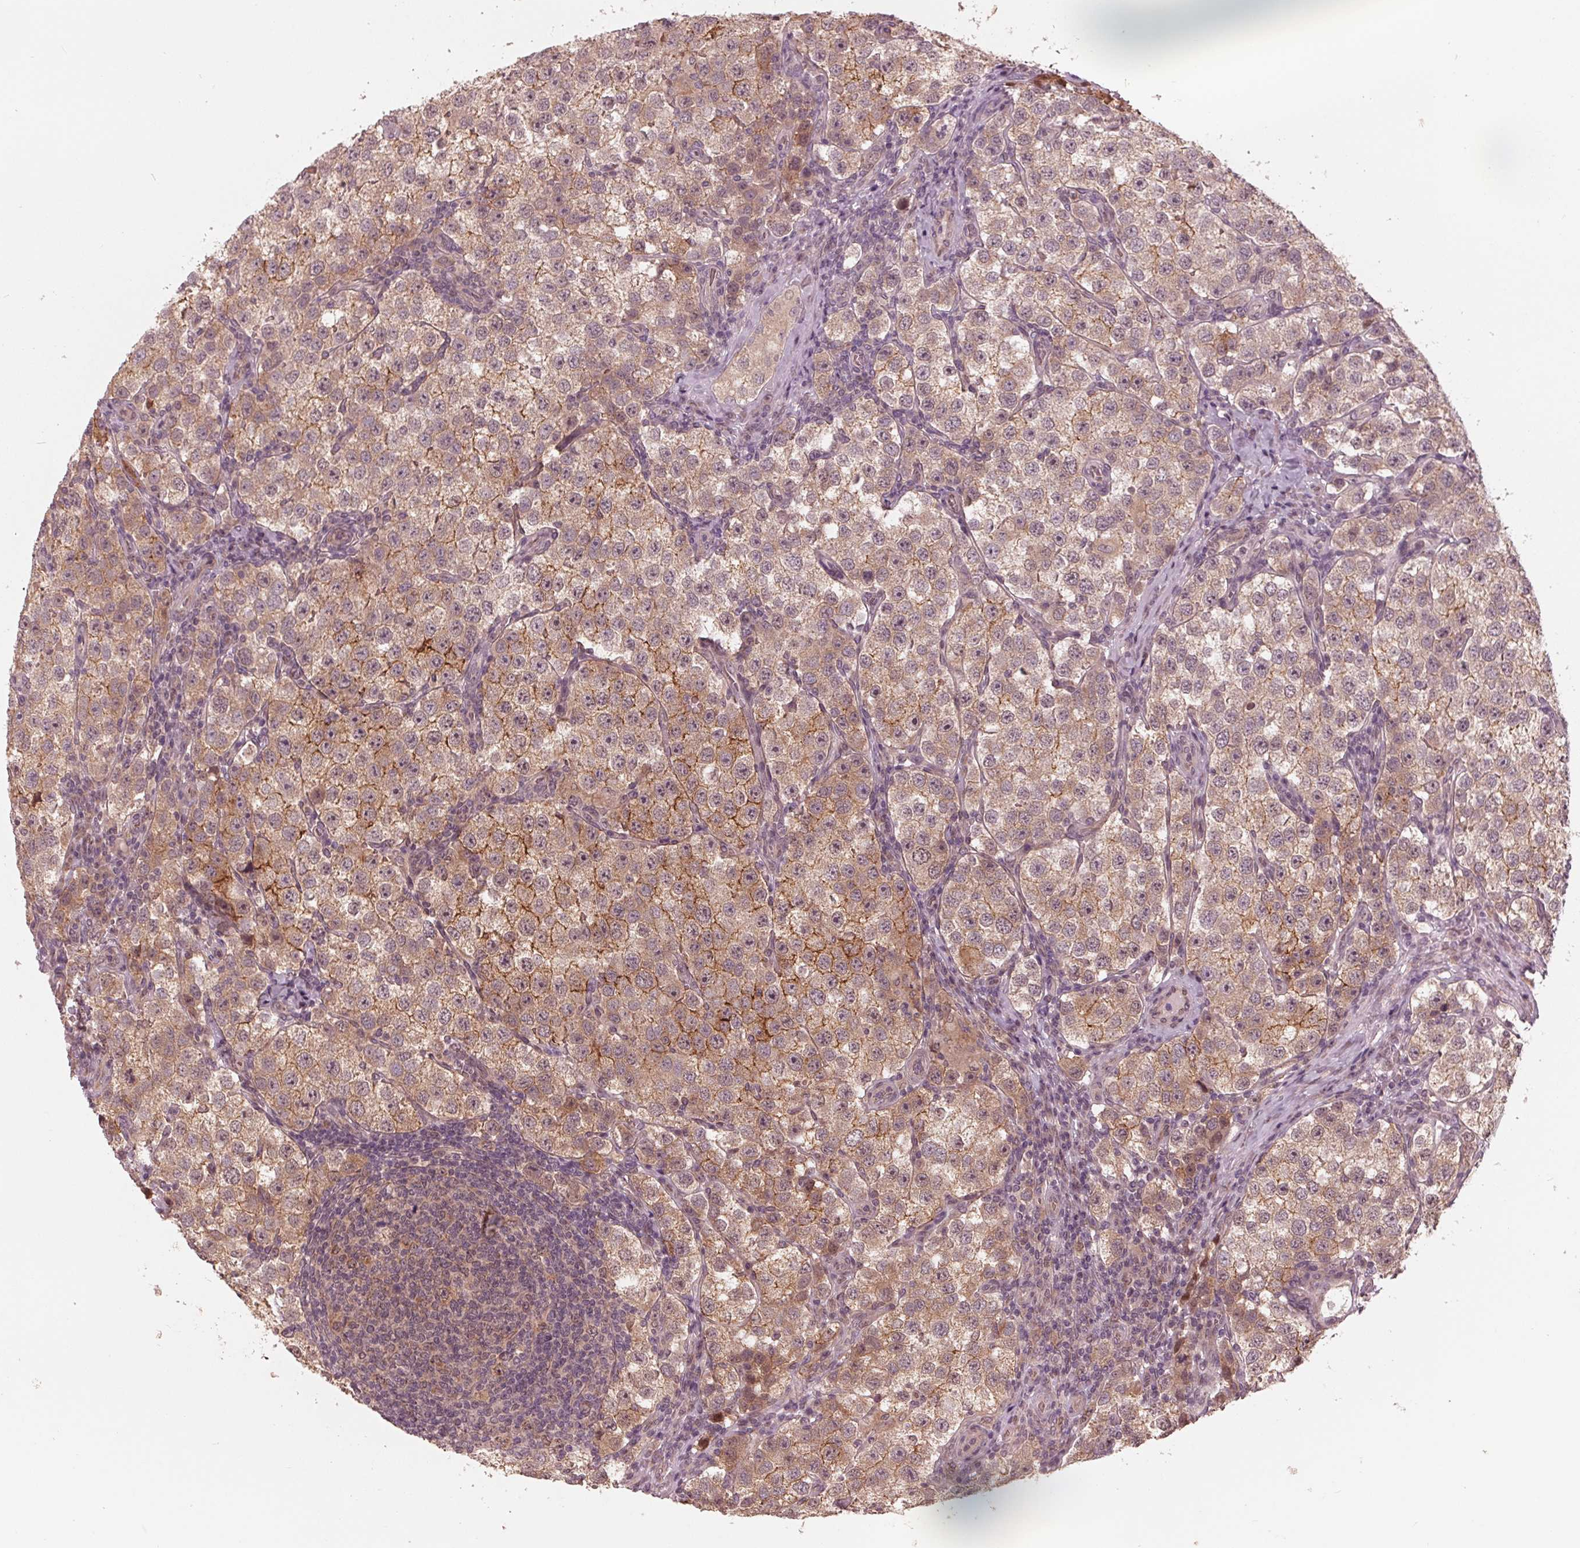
{"staining": {"intensity": "weak", "quantity": ">75%", "location": "cytoplasmic/membranous"}, "tissue": "testis cancer", "cell_type": "Tumor cells", "image_type": "cancer", "snomed": [{"axis": "morphology", "description": "Seminoma, NOS"}, {"axis": "topography", "description": "Testis"}], "caption": "Seminoma (testis) stained with a brown dye reveals weak cytoplasmic/membranous positive positivity in approximately >75% of tumor cells.", "gene": "ZNF471", "patient": {"sex": "male", "age": 37}}